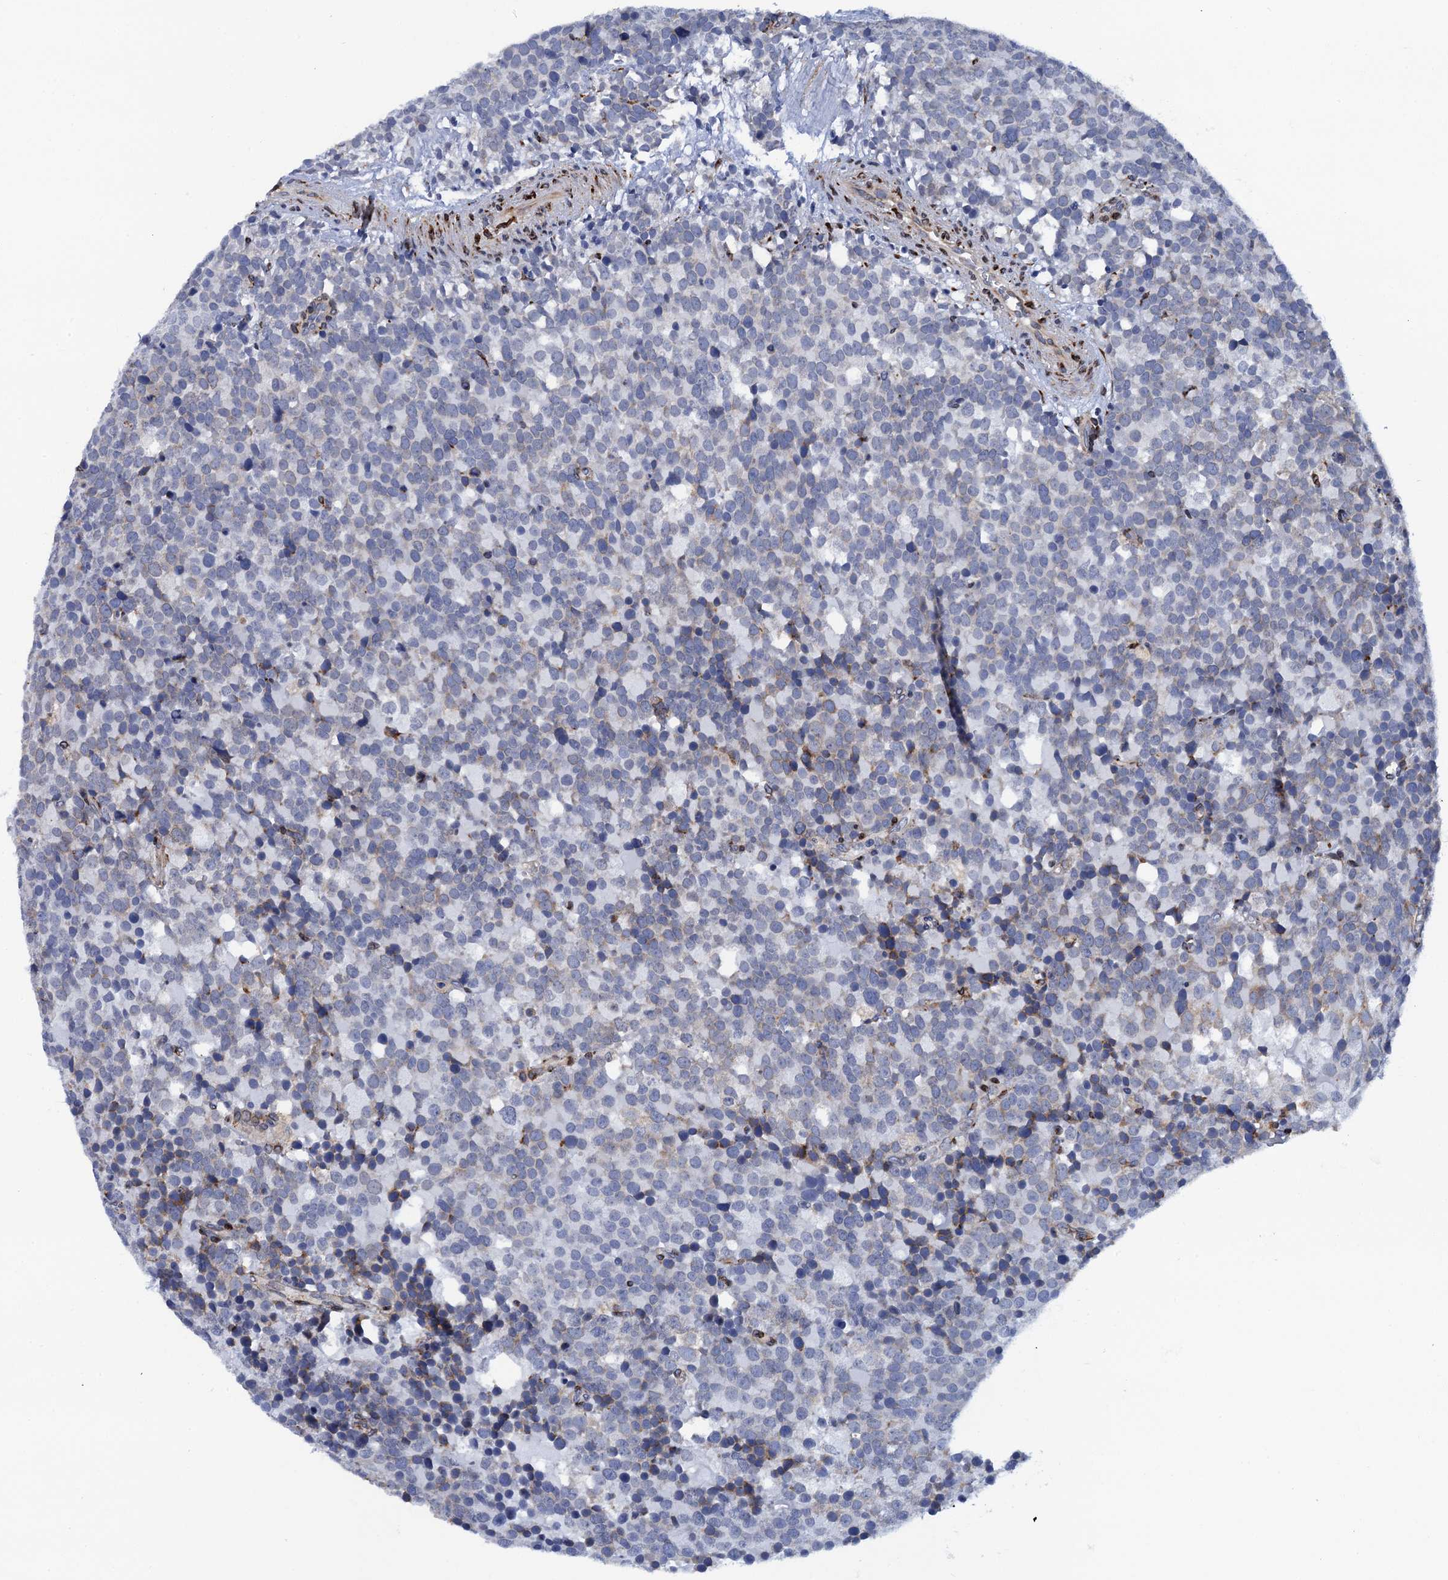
{"staining": {"intensity": "negative", "quantity": "none", "location": "none"}, "tissue": "testis cancer", "cell_type": "Tumor cells", "image_type": "cancer", "snomed": [{"axis": "morphology", "description": "Seminoma, NOS"}, {"axis": "topography", "description": "Testis"}], "caption": "High power microscopy histopathology image of an immunohistochemistry micrograph of testis cancer, revealing no significant positivity in tumor cells.", "gene": "POGLUT3", "patient": {"sex": "male", "age": 71}}